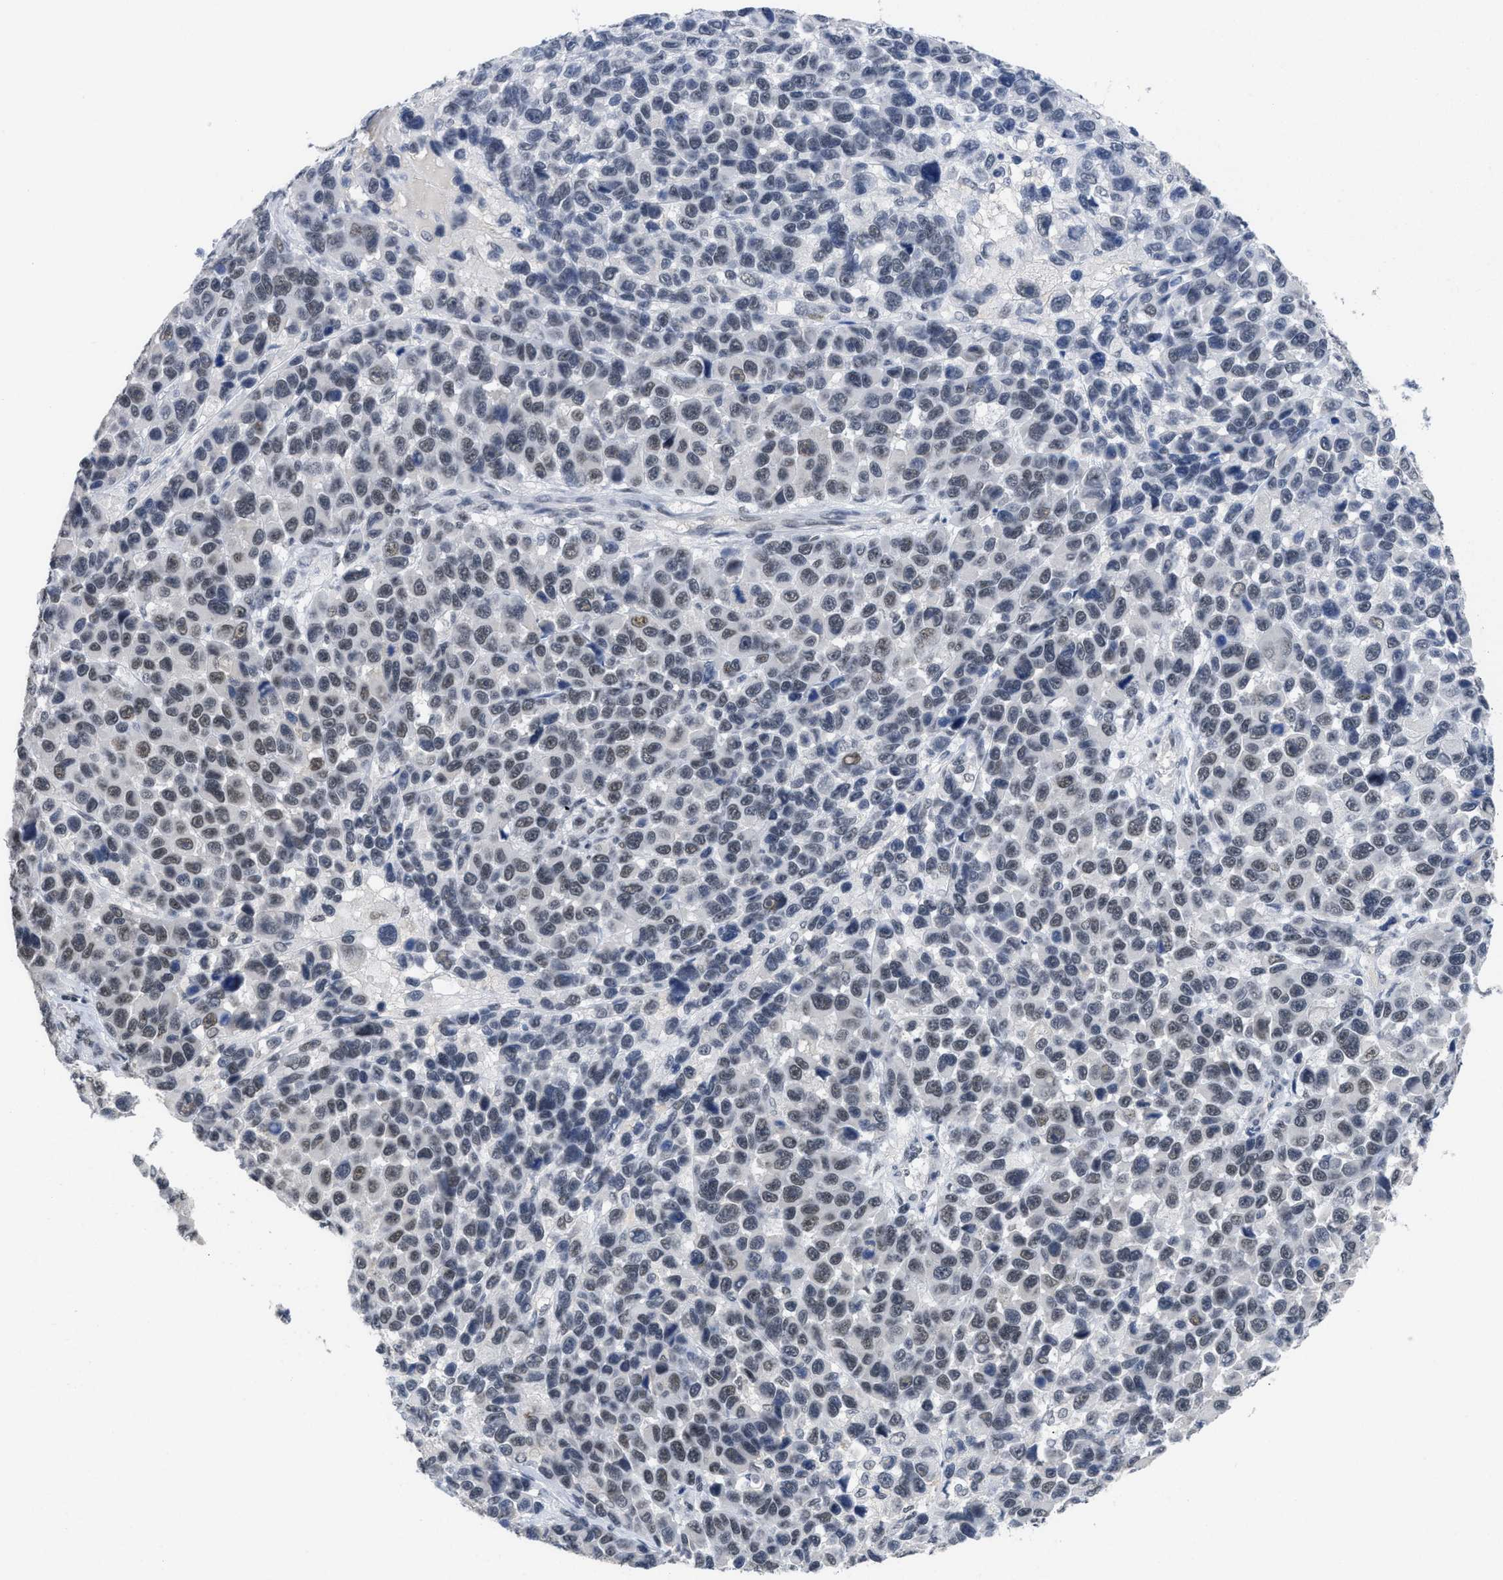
{"staining": {"intensity": "weak", "quantity": ">75%", "location": "nuclear"}, "tissue": "melanoma", "cell_type": "Tumor cells", "image_type": "cancer", "snomed": [{"axis": "morphology", "description": "Malignant melanoma, NOS"}, {"axis": "topography", "description": "Skin"}], "caption": "Melanoma stained with a protein marker exhibits weak staining in tumor cells.", "gene": "GGNBP2", "patient": {"sex": "male", "age": 53}}